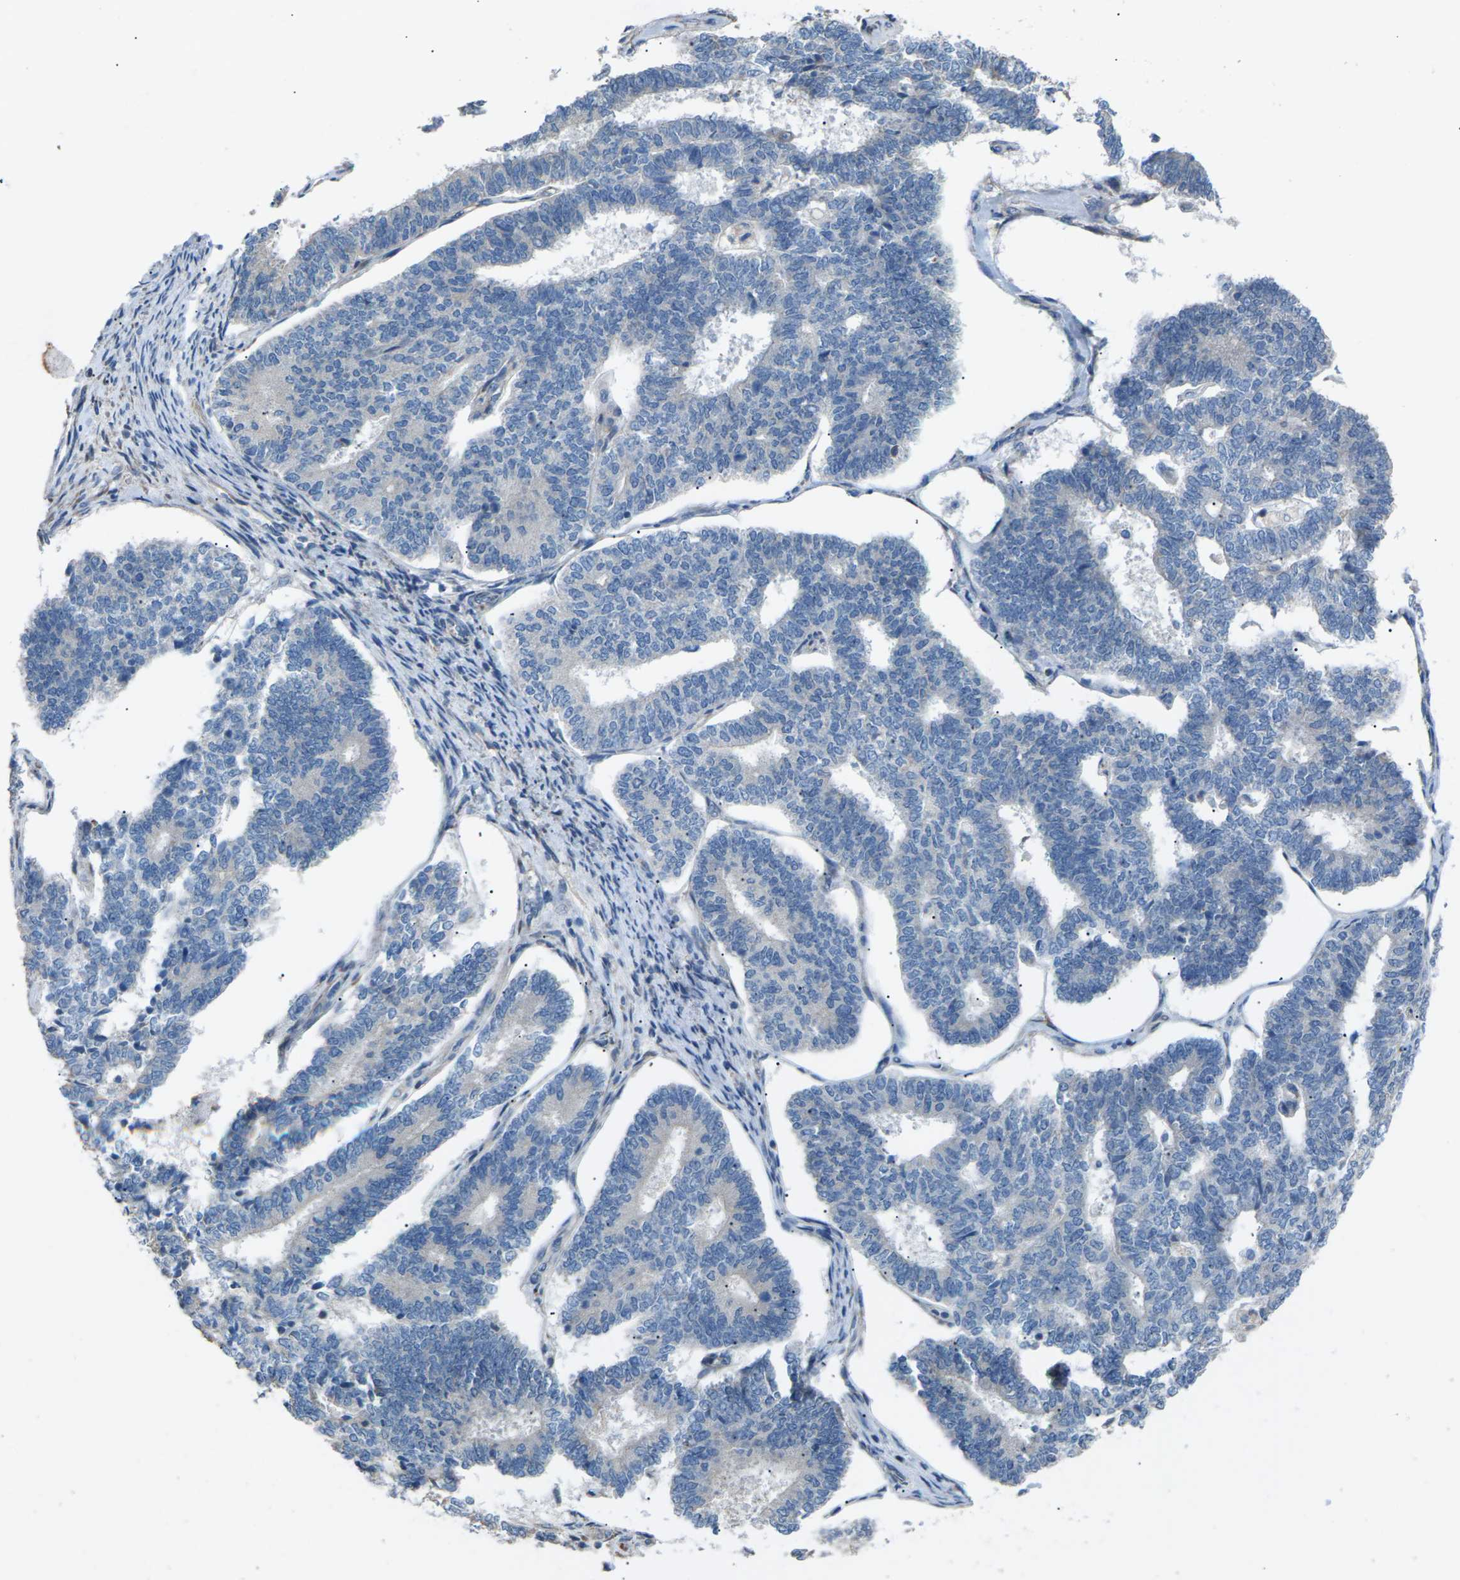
{"staining": {"intensity": "negative", "quantity": "none", "location": "none"}, "tissue": "endometrial cancer", "cell_type": "Tumor cells", "image_type": "cancer", "snomed": [{"axis": "morphology", "description": "Adenocarcinoma, NOS"}, {"axis": "topography", "description": "Endometrium"}], "caption": "Endometrial cancer (adenocarcinoma) was stained to show a protein in brown. There is no significant staining in tumor cells. (Brightfield microscopy of DAB (3,3'-diaminobenzidine) immunohistochemistry (IHC) at high magnification).", "gene": "KLHDC8B", "patient": {"sex": "female", "age": 70}}